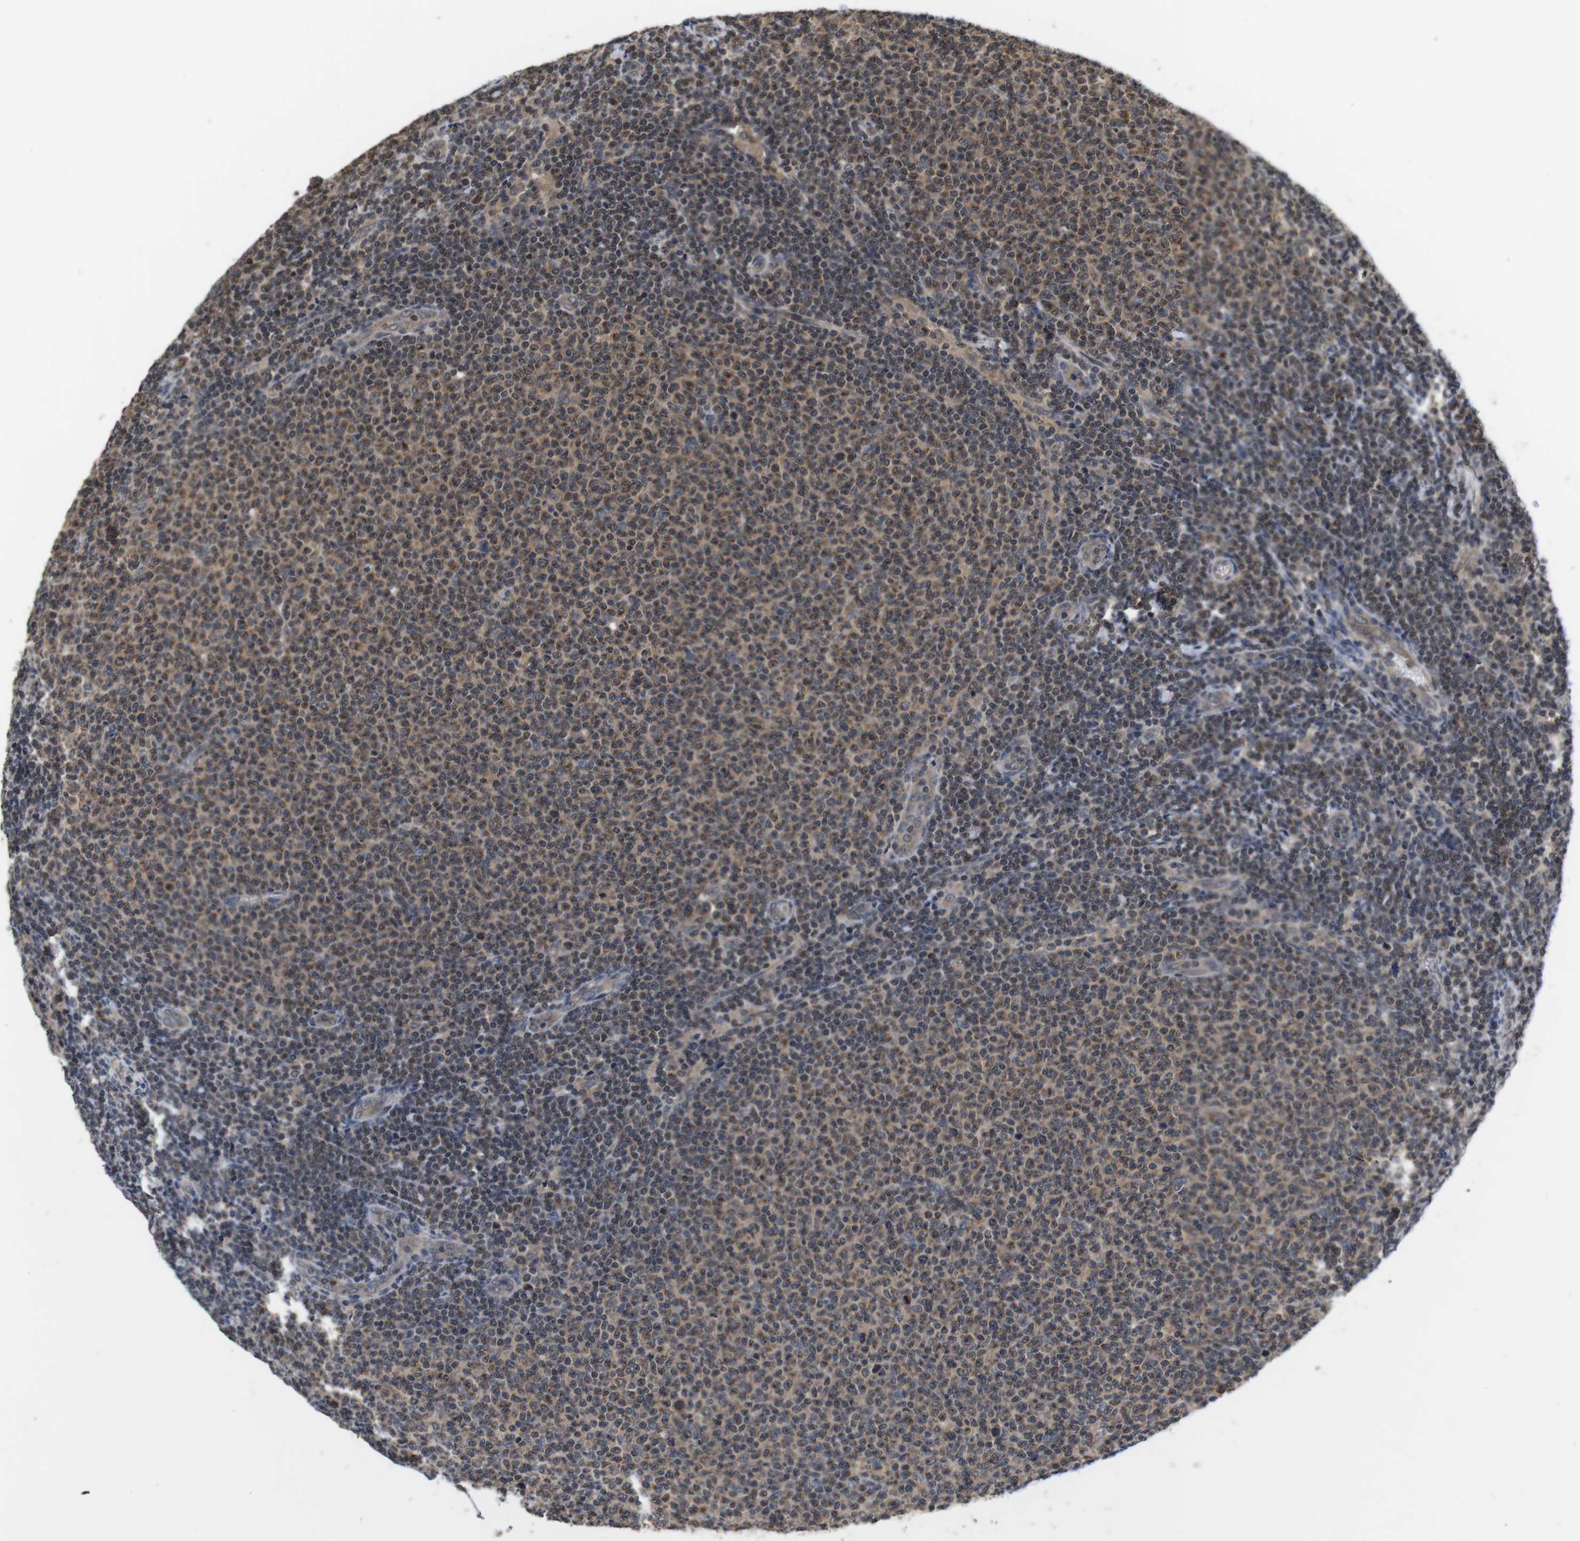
{"staining": {"intensity": "moderate", "quantity": ">75%", "location": "cytoplasmic/membranous,nuclear"}, "tissue": "lymphoma", "cell_type": "Tumor cells", "image_type": "cancer", "snomed": [{"axis": "morphology", "description": "Malignant lymphoma, non-Hodgkin's type, Low grade"}, {"axis": "topography", "description": "Lymph node"}], "caption": "This image reveals lymphoma stained with immunohistochemistry to label a protein in brown. The cytoplasmic/membranous and nuclear of tumor cells show moderate positivity for the protein. Nuclei are counter-stained blue.", "gene": "FADD", "patient": {"sex": "male", "age": 66}}